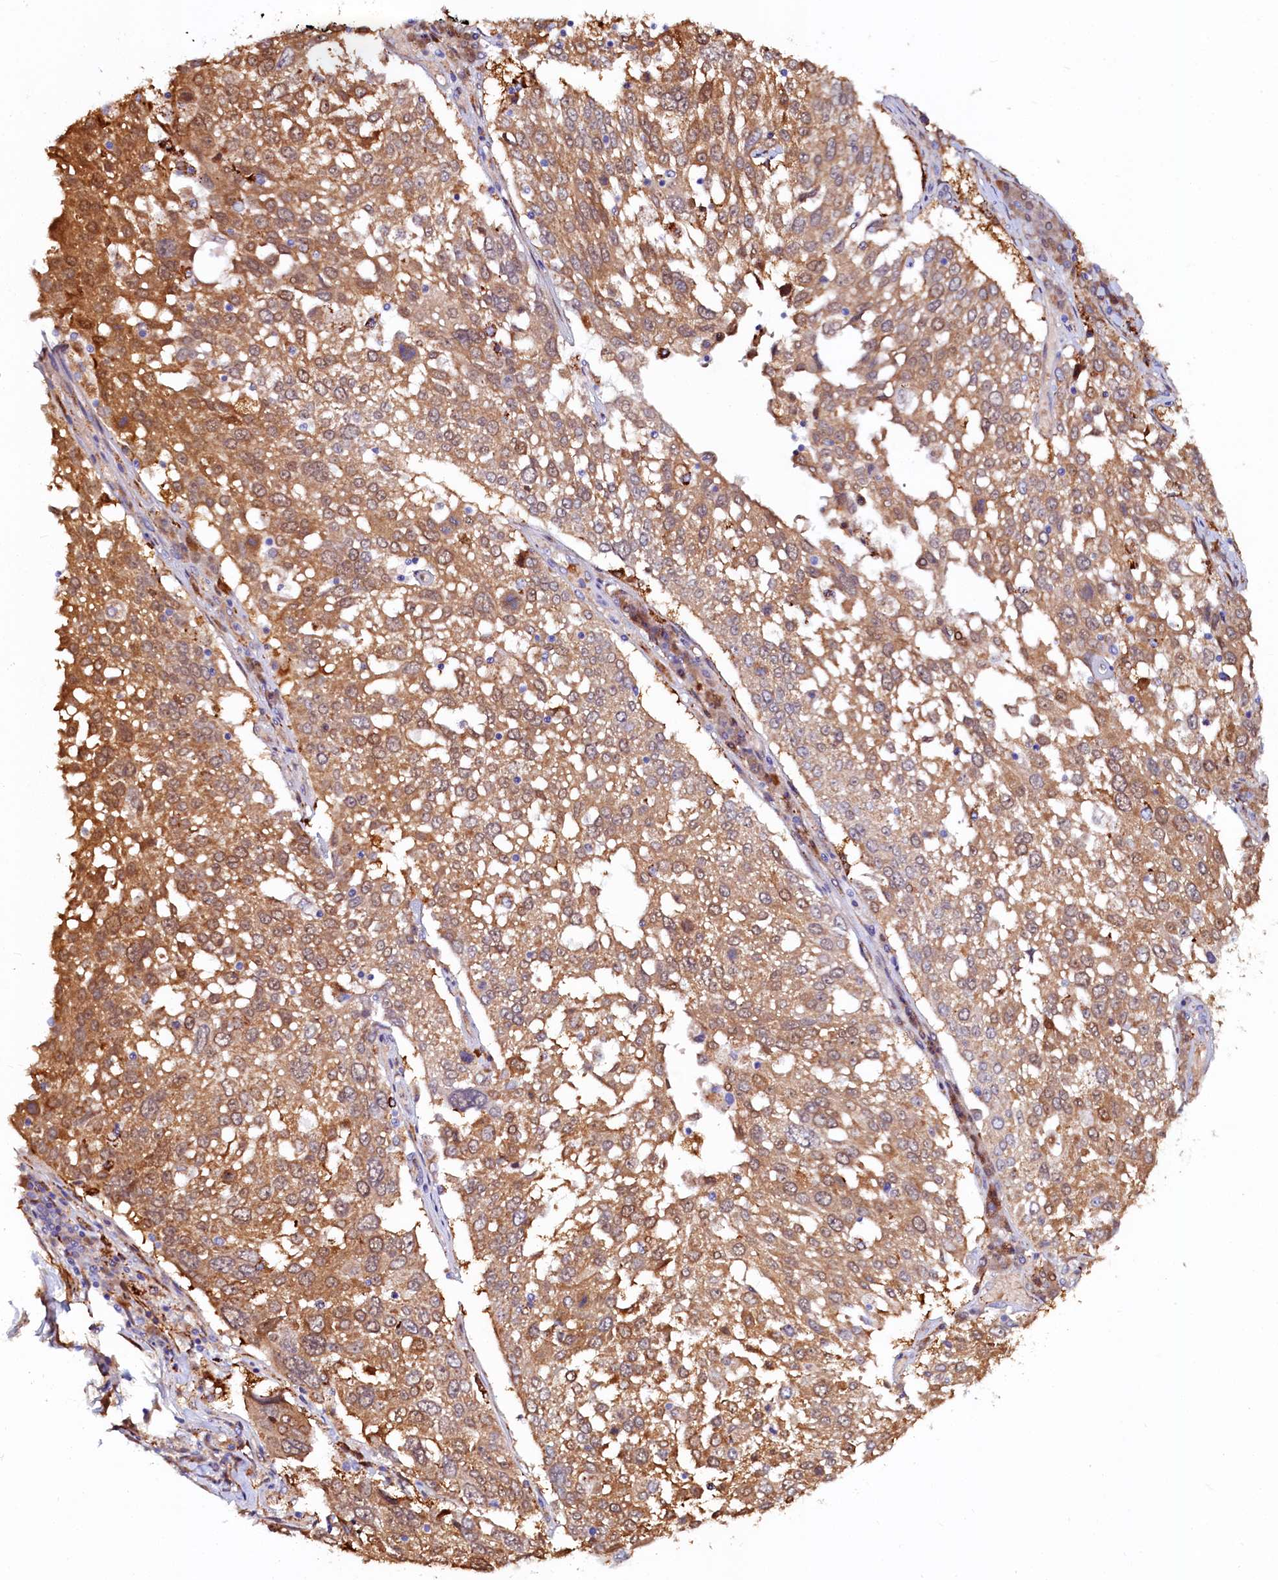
{"staining": {"intensity": "moderate", "quantity": ">75%", "location": "cytoplasmic/membranous"}, "tissue": "lung cancer", "cell_type": "Tumor cells", "image_type": "cancer", "snomed": [{"axis": "morphology", "description": "Squamous cell carcinoma, NOS"}, {"axis": "topography", "description": "Lung"}], "caption": "Lung squamous cell carcinoma tissue shows moderate cytoplasmic/membranous expression in about >75% of tumor cells, visualized by immunohistochemistry.", "gene": "ASTE1", "patient": {"sex": "male", "age": 65}}